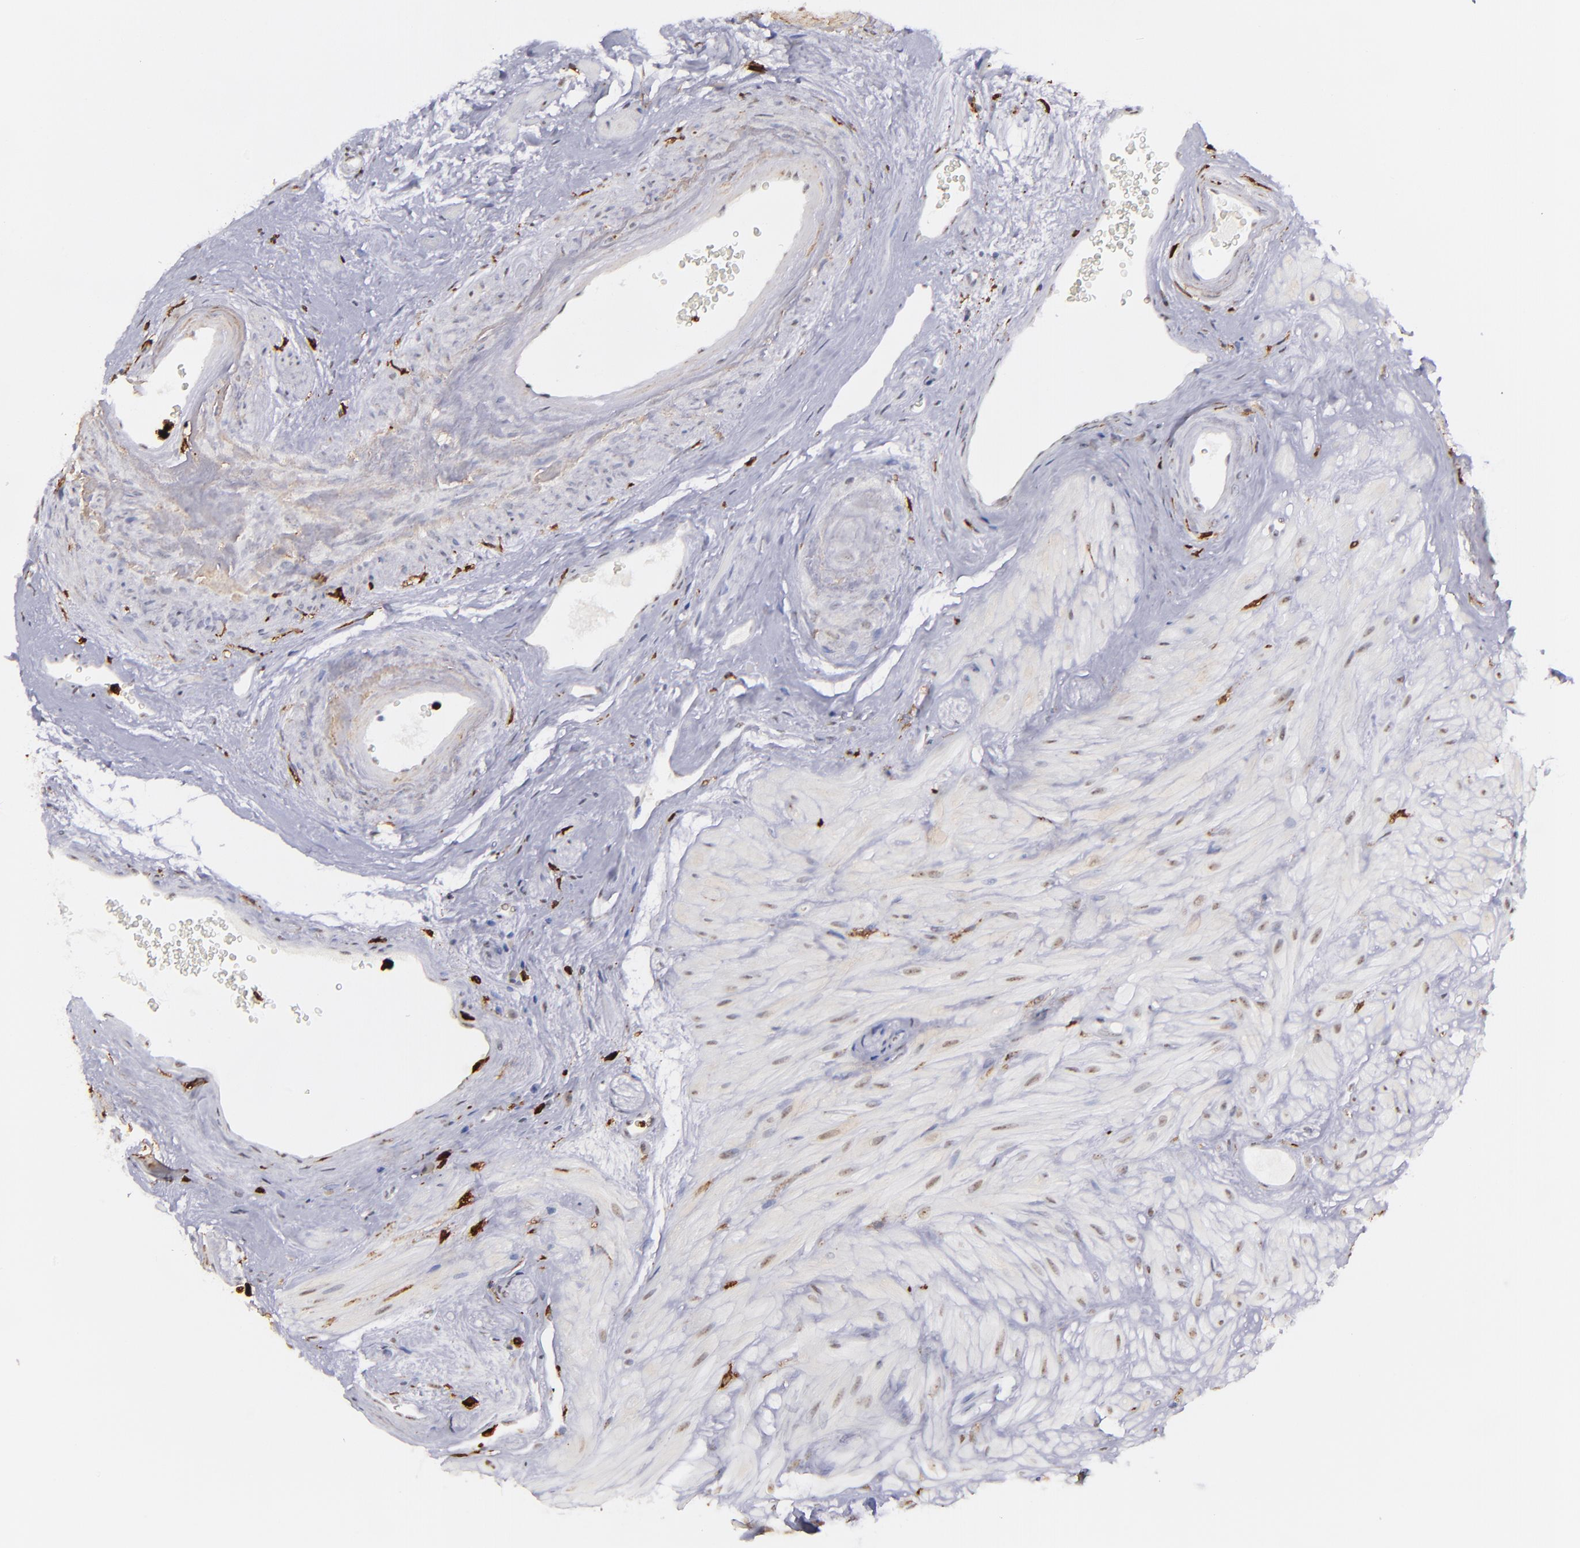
{"staining": {"intensity": "negative", "quantity": "none", "location": "none"}, "tissue": "seminal vesicle", "cell_type": "Glandular cells", "image_type": "normal", "snomed": [{"axis": "morphology", "description": "Normal tissue, NOS"}, {"axis": "topography", "description": "Seminal veicle"}], "caption": "Normal seminal vesicle was stained to show a protein in brown. There is no significant staining in glandular cells.", "gene": "NCF2", "patient": {"sex": "male", "age": 63}}